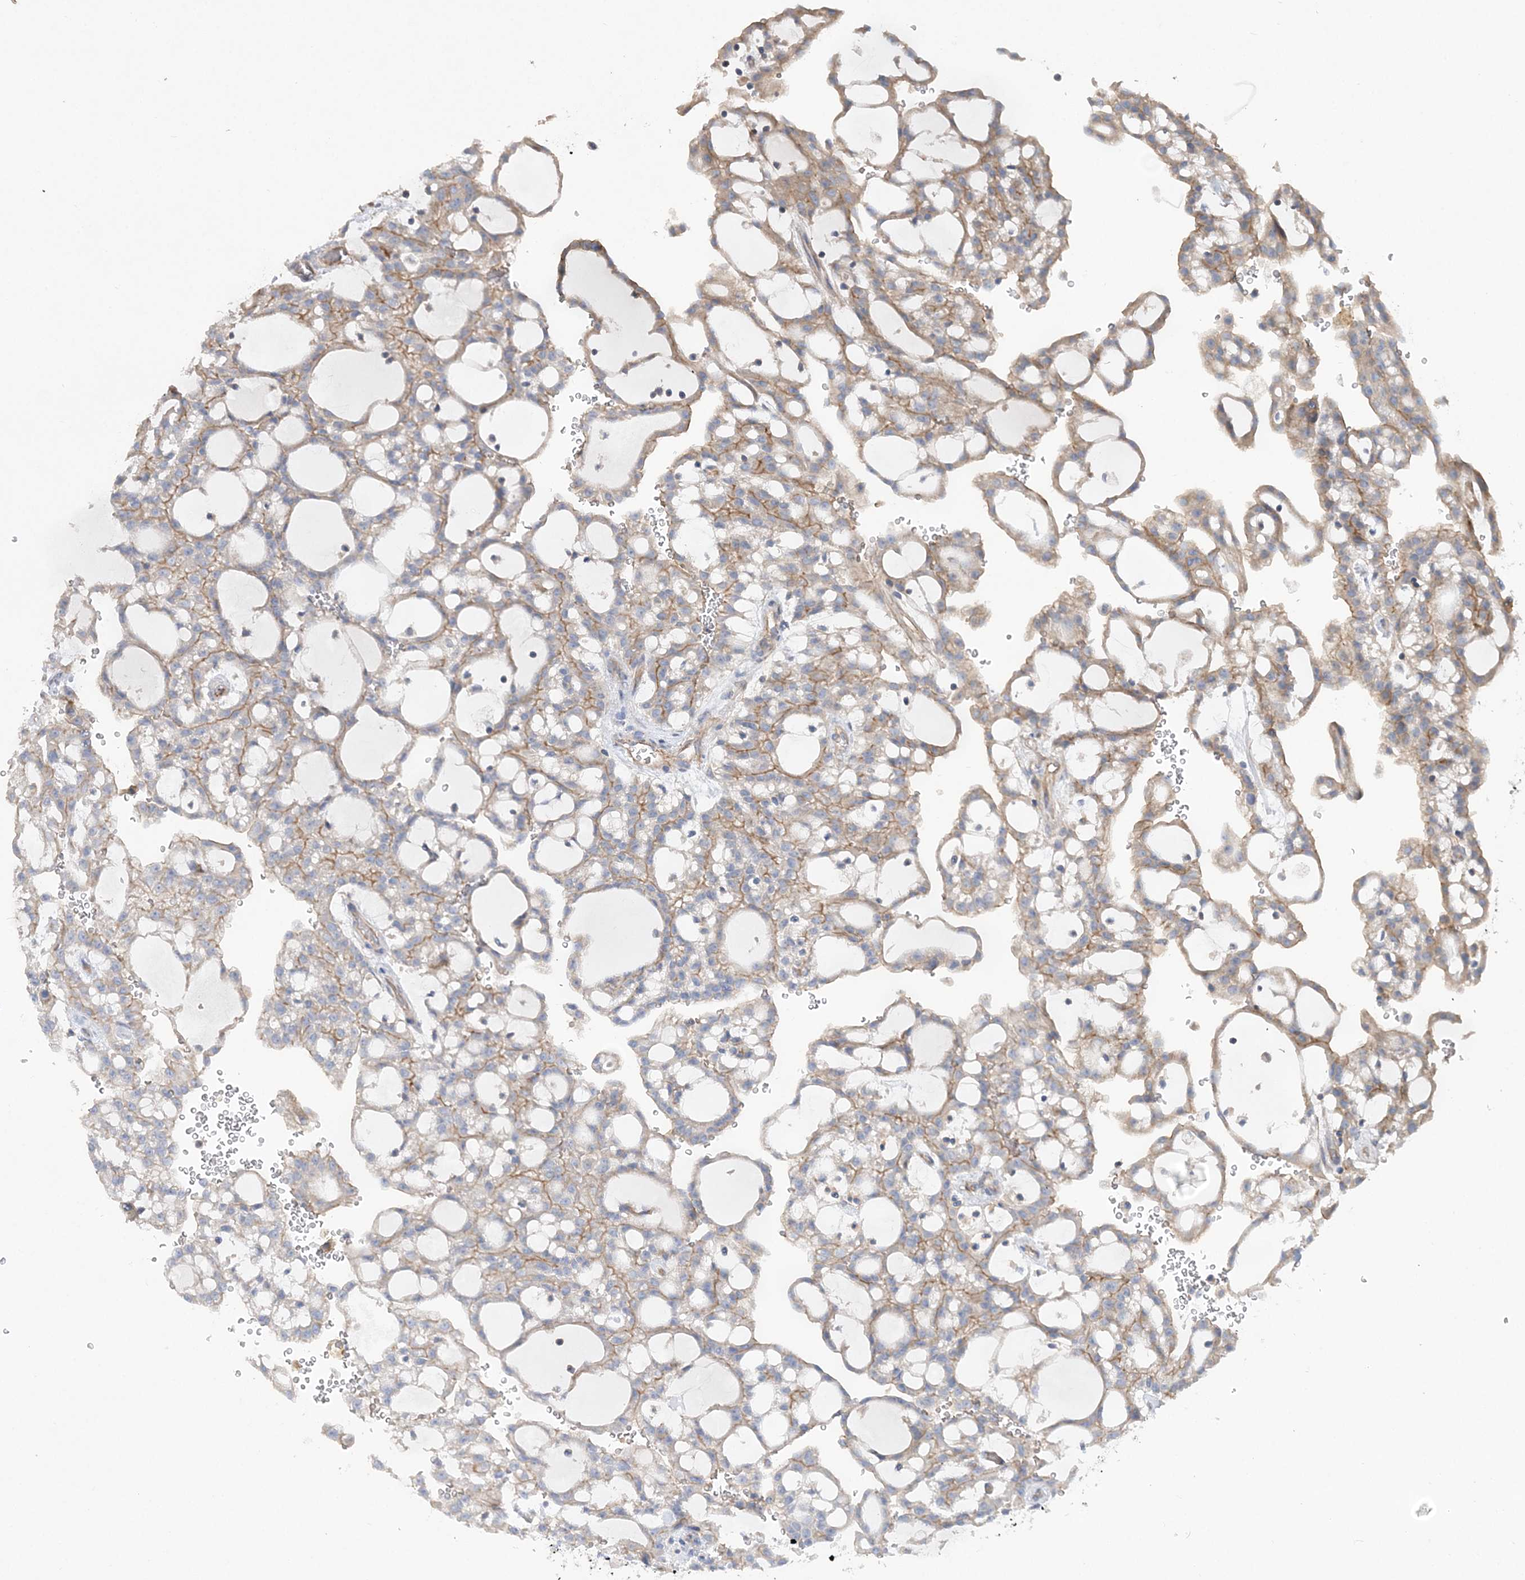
{"staining": {"intensity": "moderate", "quantity": "25%-75%", "location": "cytoplasmic/membranous"}, "tissue": "renal cancer", "cell_type": "Tumor cells", "image_type": "cancer", "snomed": [{"axis": "morphology", "description": "Adenocarcinoma, NOS"}, {"axis": "topography", "description": "Kidney"}], "caption": "An image of human renal cancer (adenocarcinoma) stained for a protein shows moderate cytoplasmic/membranous brown staining in tumor cells. (Stains: DAB in brown, nuclei in blue, Microscopy: brightfield microscopy at high magnification).", "gene": "PIGC", "patient": {"sex": "male", "age": 63}}